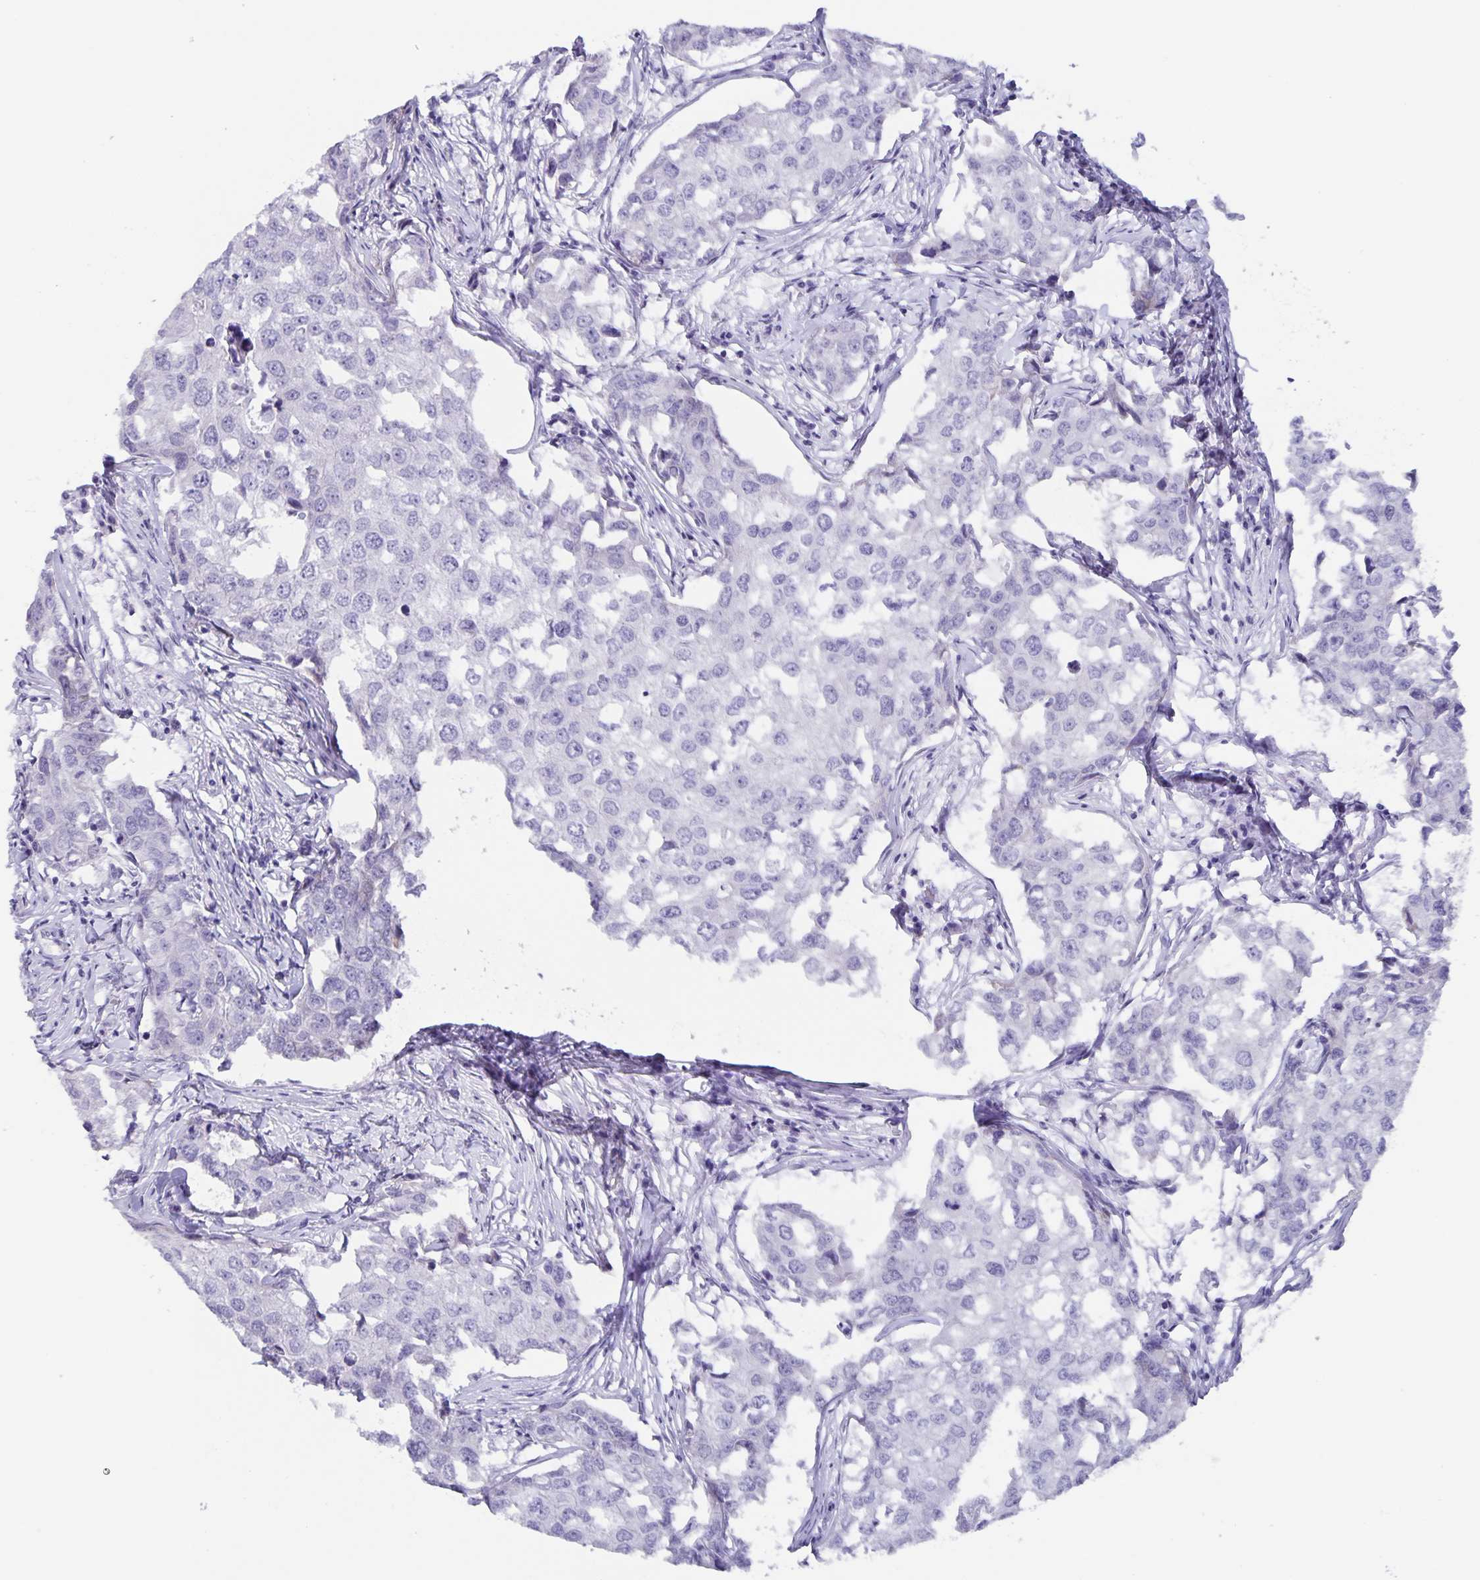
{"staining": {"intensity": "negative", "quantity": "none", "location": "none"}, "tissue": "breast cancer", "cell_type": "Tumor cells", "image_type": "cancer", "snomed": [{"axis": "morphology", "description": "Duct carcinoma"}, {"axis": "topography", "description": "Breast"}], "caption": "IHC of human infiltrating ductal carcinoma (breast) displays no staining in tumor cells.", "gene": "AQP4", "patient": {"sex": "female", "age": 27}}